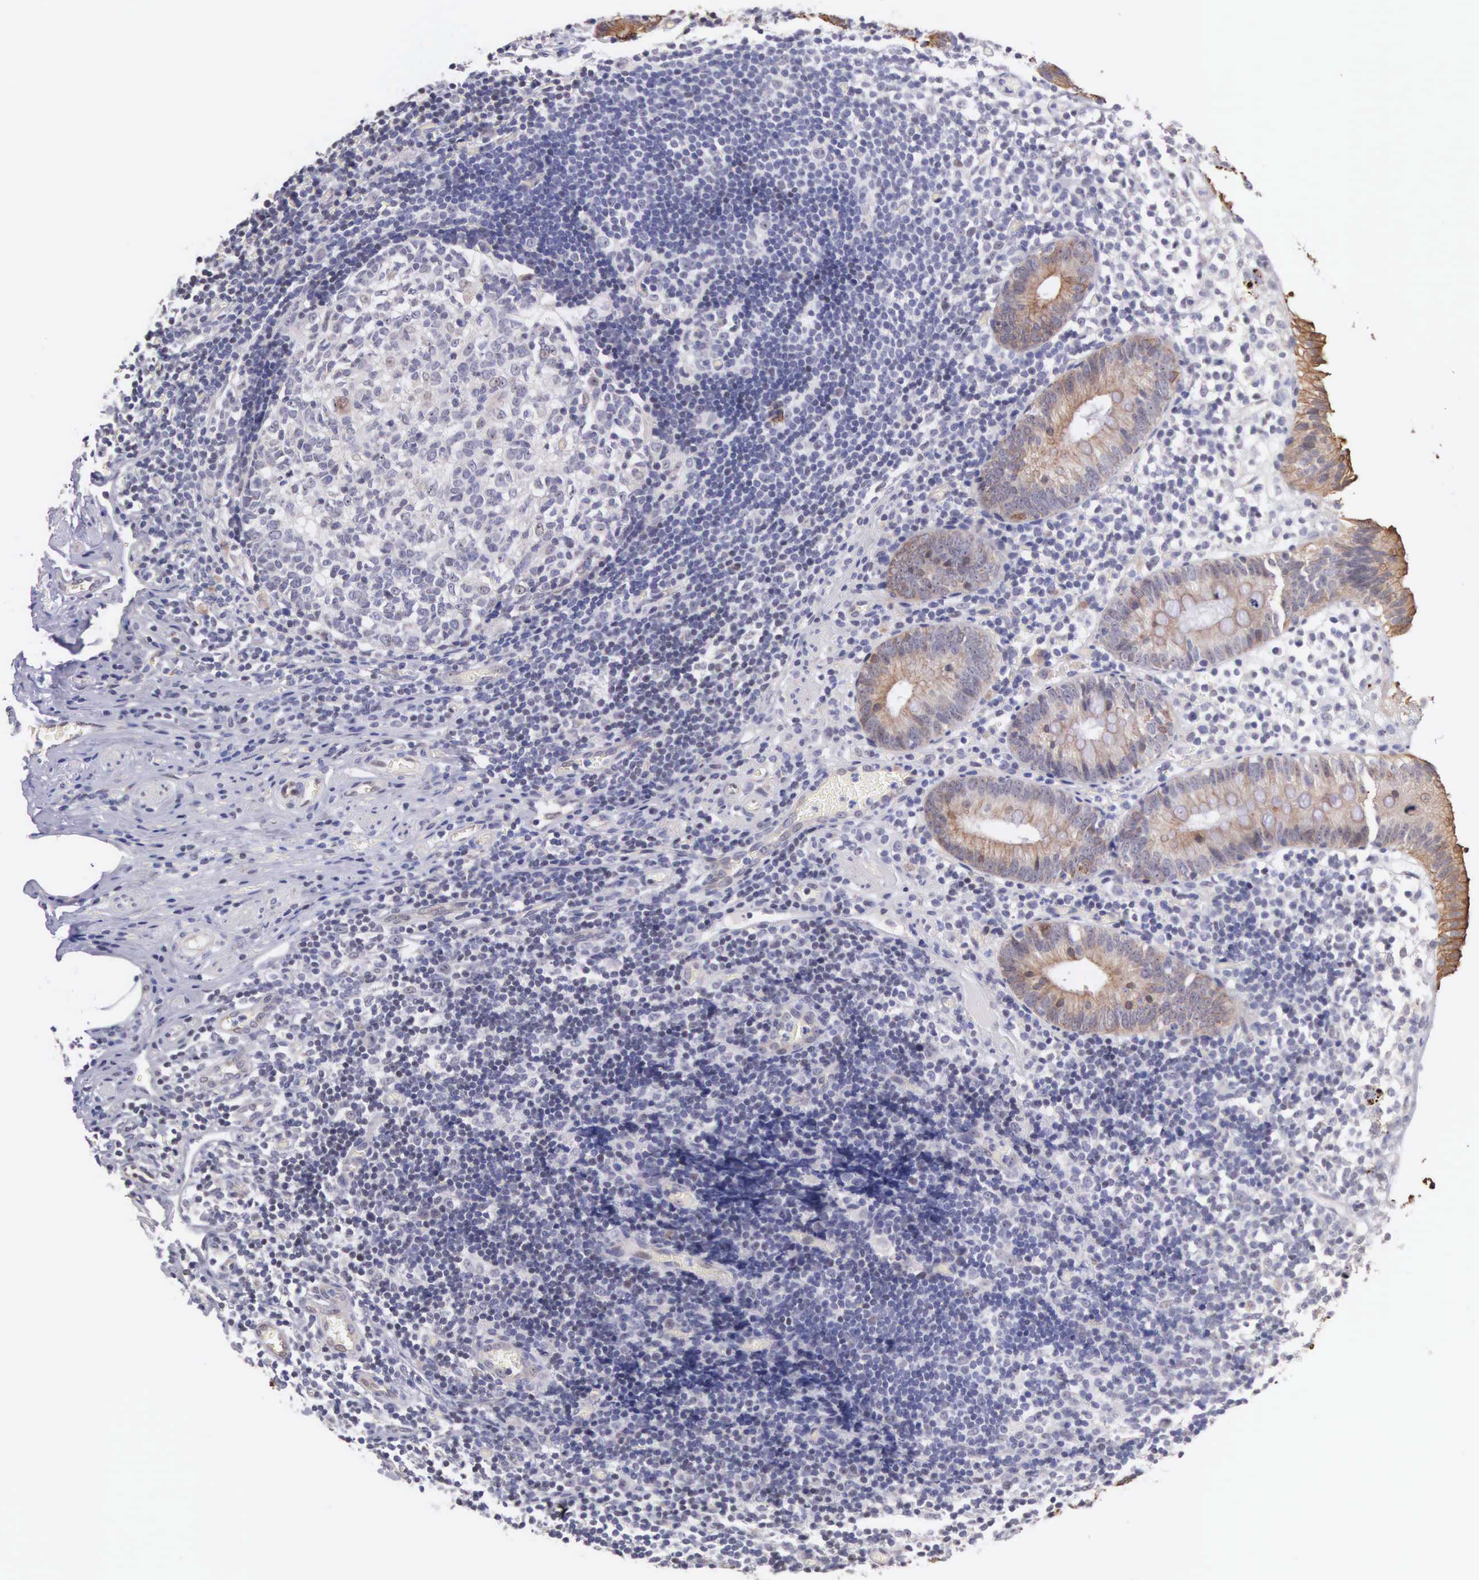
{"staining": {"intensity": "weak", "quantity": ">75%", "location": "cytoplasmic/membranous"}, "tissue": "appendix", "cell_type": "Glandular cells", "image_type": "normal", "snomed": [{"axis": "morphology", "description": "Normal tissue, NOS"}, {"axis": "topography", "description": "Appendix"}], "caption": "Human appendix stained for a protein (brown) displays weak cytoplasmic/membranous positive staining in about >75% of glandular cells.", "gene": "PIR", "patient": {"sex": "male", "age": 25}}